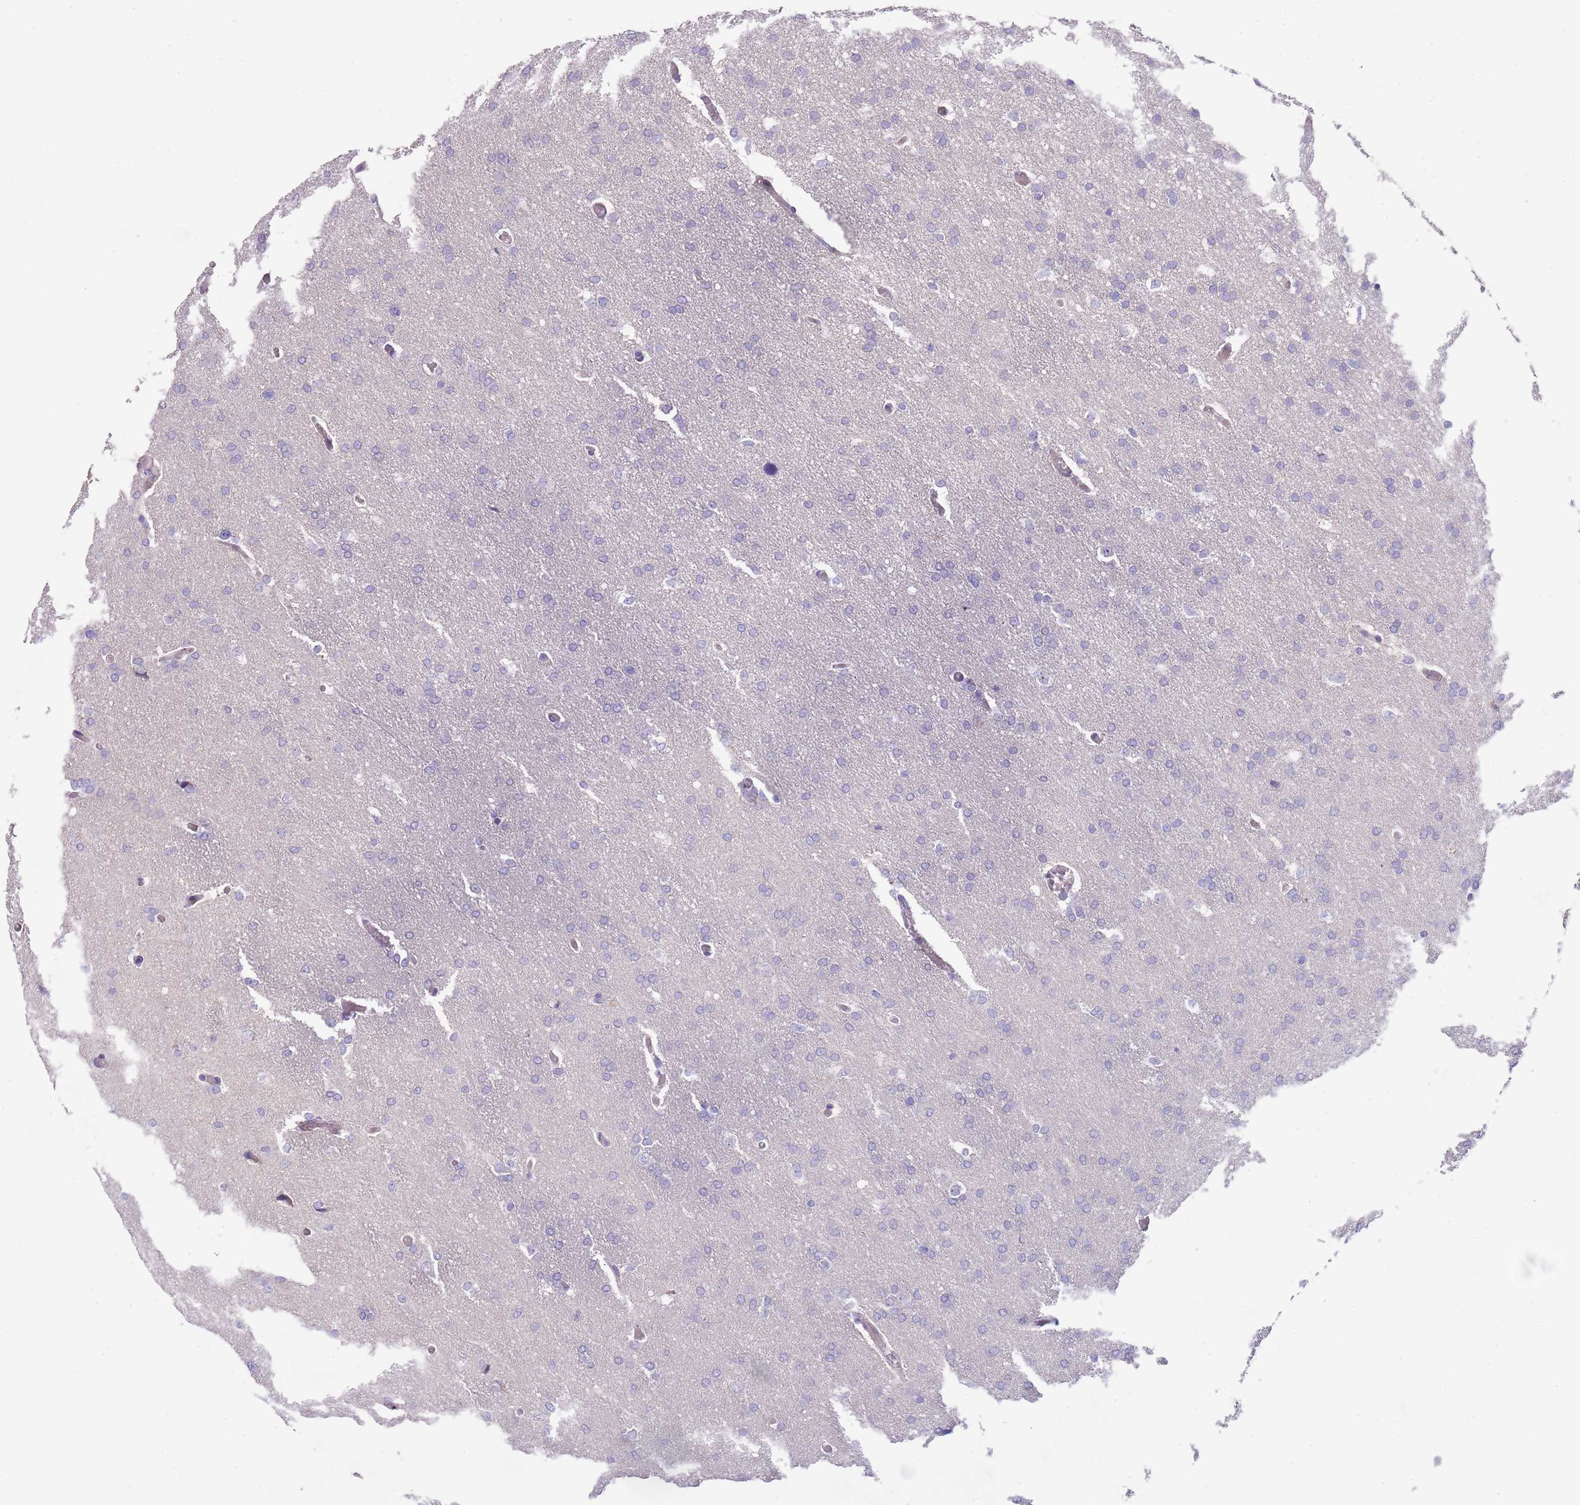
{"staining": {"intensity": "negative", "quantity": "none", "location": "none"}, "tissue": "glioma", "cell_type": "Tumor cells", "image_type": "cancer", "snomed": [{"axis": "morphology", "description": "Glioma, malignant, High grade"}, {"axis": "topography", "description": "Cerebral cortex"}], "caption": "The immunohistochemistry (IHC) photomicrograph has no significant staining in tumor cells of glioma tissue.", "gene": "ZNF14", "patient": {"sex": "female", "age": 36}}